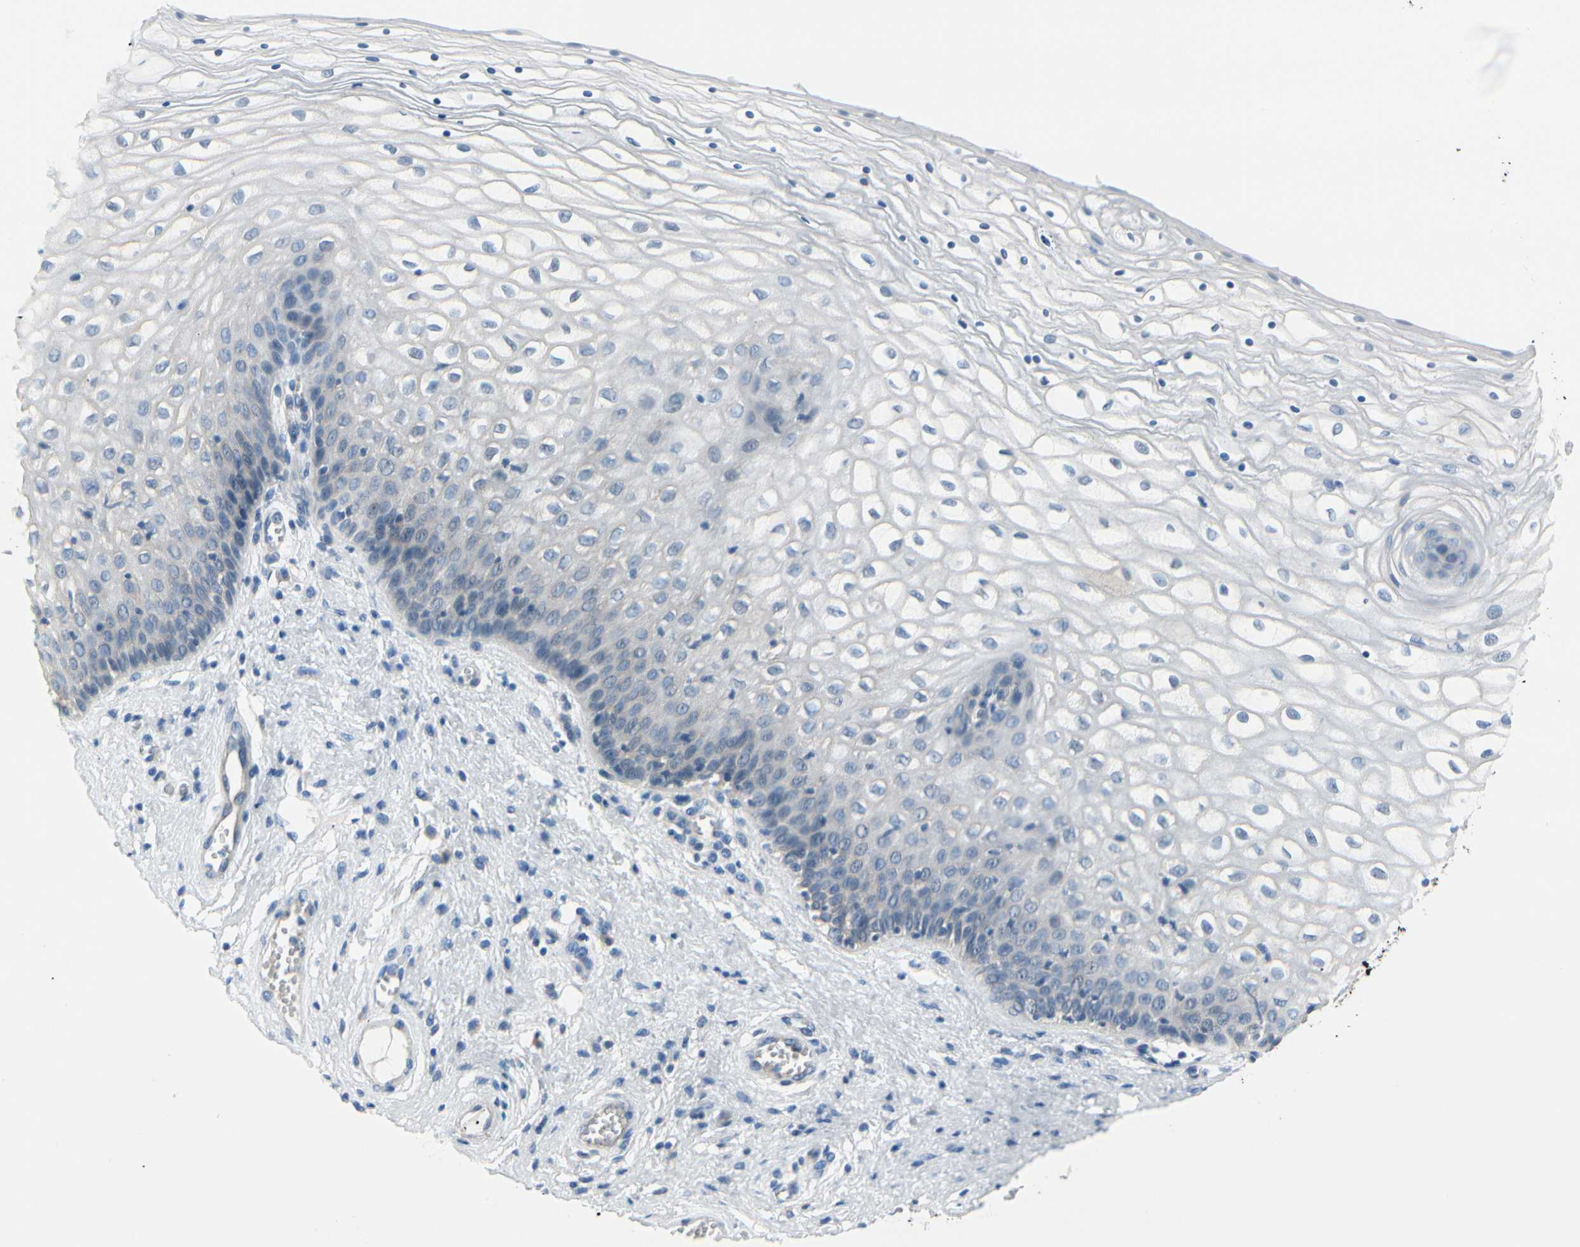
{"staining": {"intensity": "weak", "quantity": "<25%", "location": "cytoplasmic/membranous"}, "tissue": "vagina", "cell_type": "Squamous epithelial cells", "image_type": "normal", "snomed": [{"axis": "morphology", "description": "Normal tissue, NOS"}, {"axis": "topography", "description": "Vagina"}], "caption": "Immunohistochemistry image of benign human vagina stained for a protein (brown), which demonstrates no positivity in squamous epithelial cells. (Immunohistochemistry (ihc), brightfield microscopy, high magnification).", "gene": "FCER2", "patient": {"sex": "female", "age": 34}}